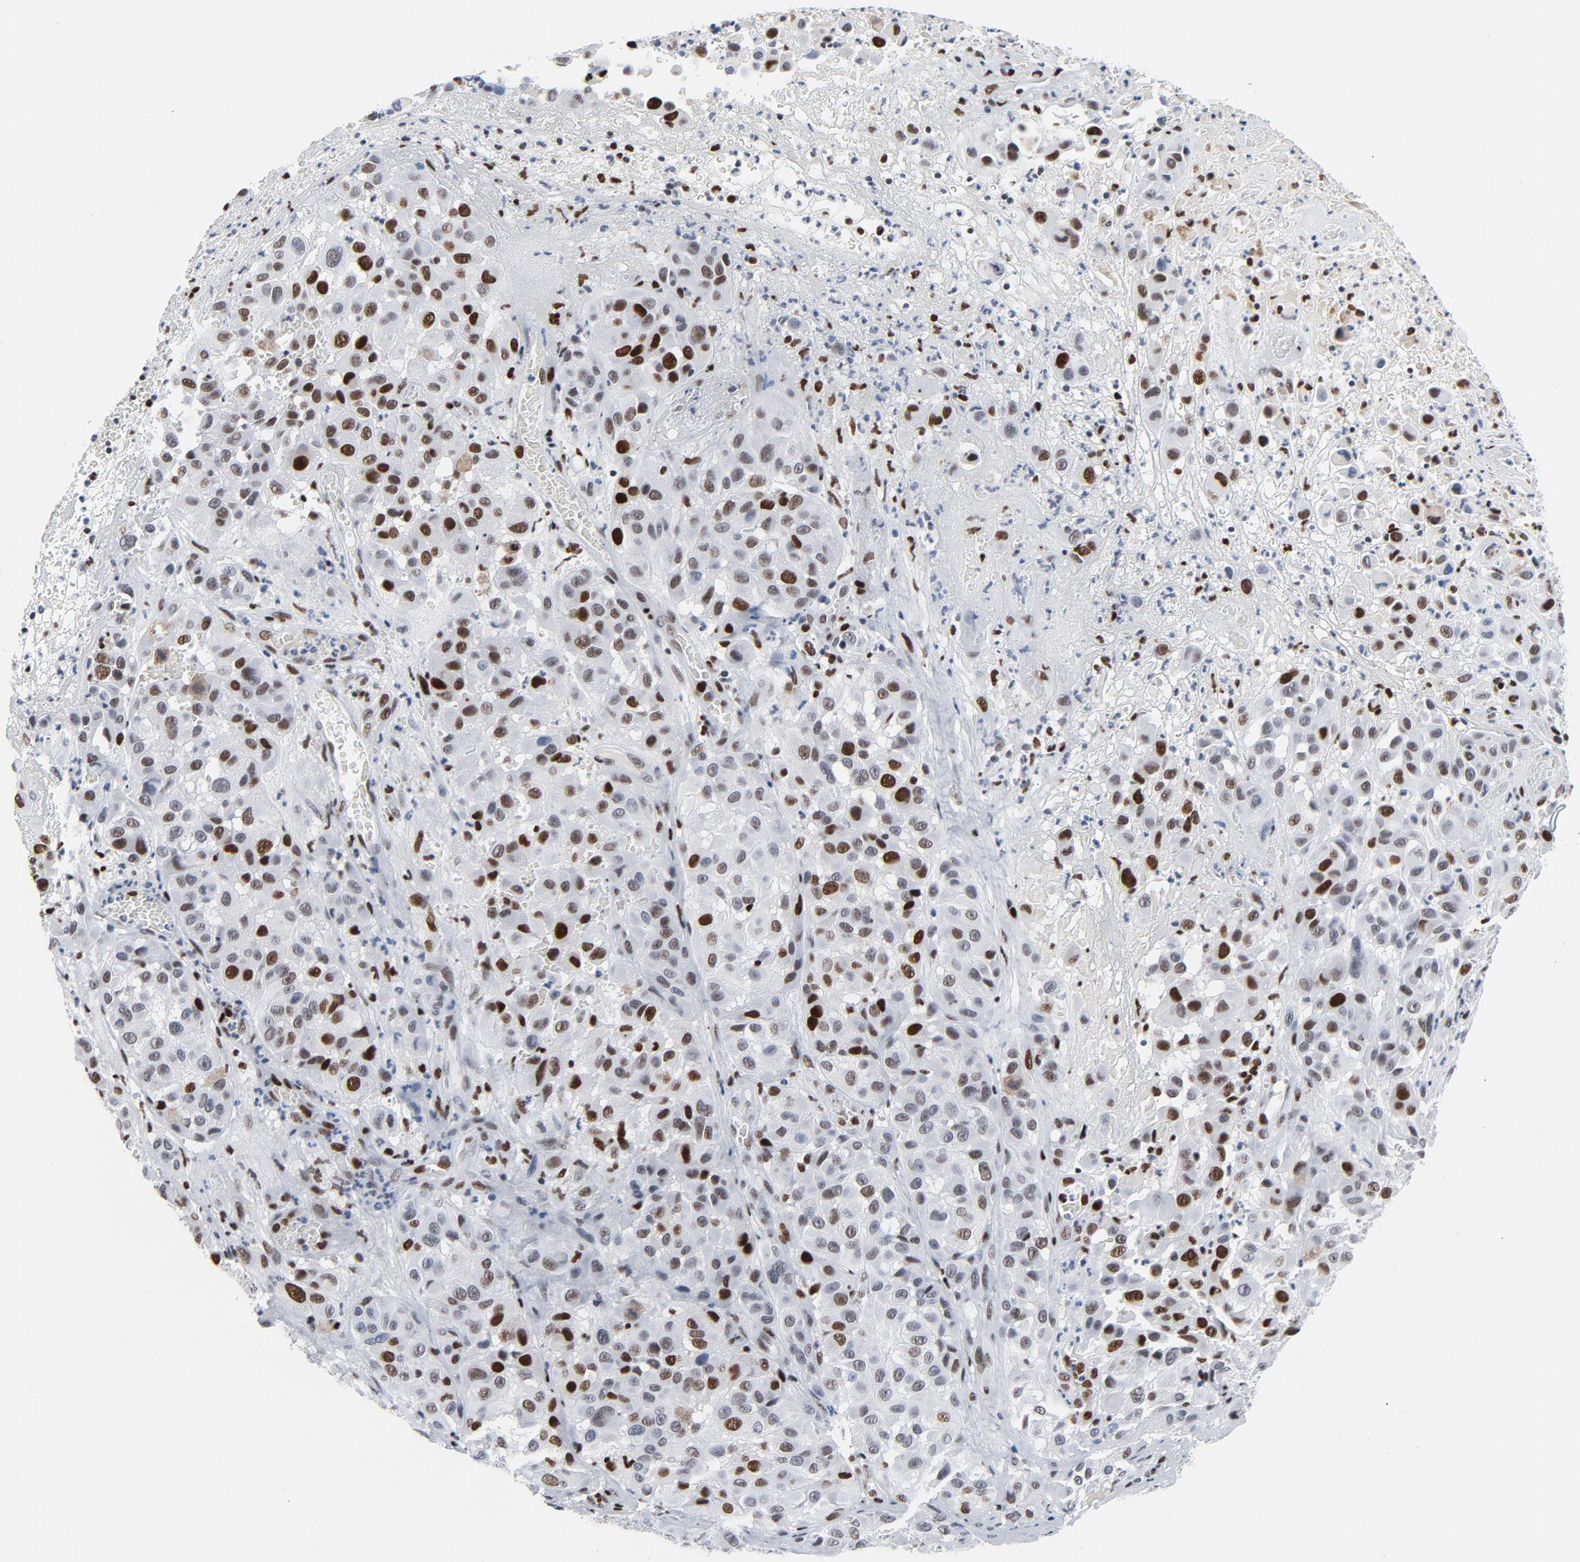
{"staining": {"intensity": "strong", "quantity": "25%-75%", "location": "nuclear"}, "tissue": "melanoma", "cell_type": "Tumor cells", "image_type": "cancer", "snomed": [{"axis": "morphology", "description": "Malignant melanoma, NOS"}, {"axis": "topography", "description": "Skin"}], "caption": "A brown stain shows strong nuclear staining of a protein in human melanoma tumor cells. (IHC, brightfield microscopy, high magnification).", "gene": "POLD1", "patient": {"sex": "female", "age": 21}}